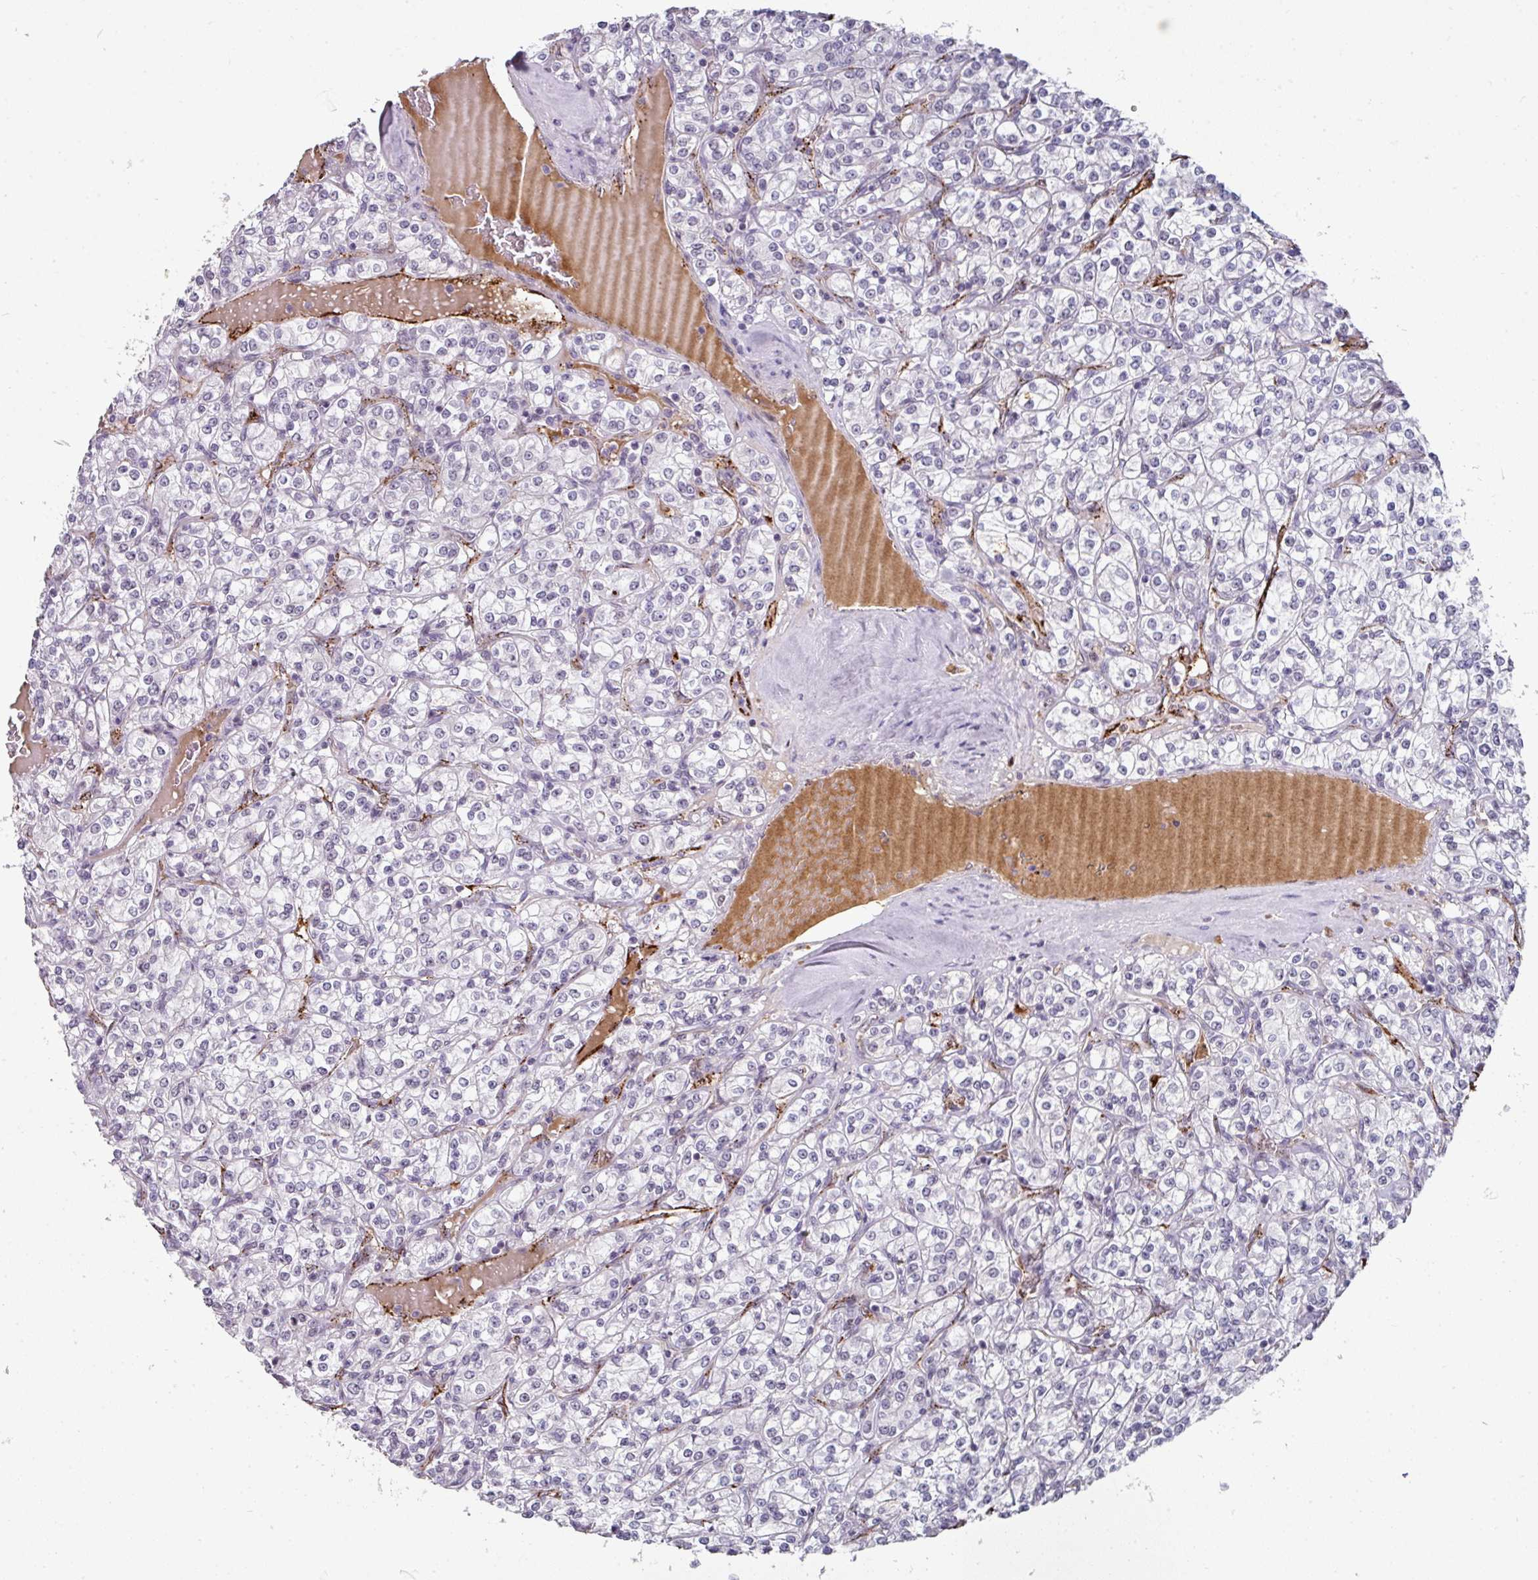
{"staining": {"intensity": "negative", "quantity": "none", "location": "none"}, "tissue": "renal cancer", "cell_type": "Tumor cells", "image_type": "cancer", "snomed": [{"axis": "morphology", "description": "Adenocarcinoma, NOS"}, {"axis": "topography", "description": "Kidney"}], "caption": "Human renal cancer stained for a protein using immunohistochemistry (IHC) exhibits no staining in tumor cells.", "gene": "SIDT2", "patient": {"sex": "male", "age": 77}}